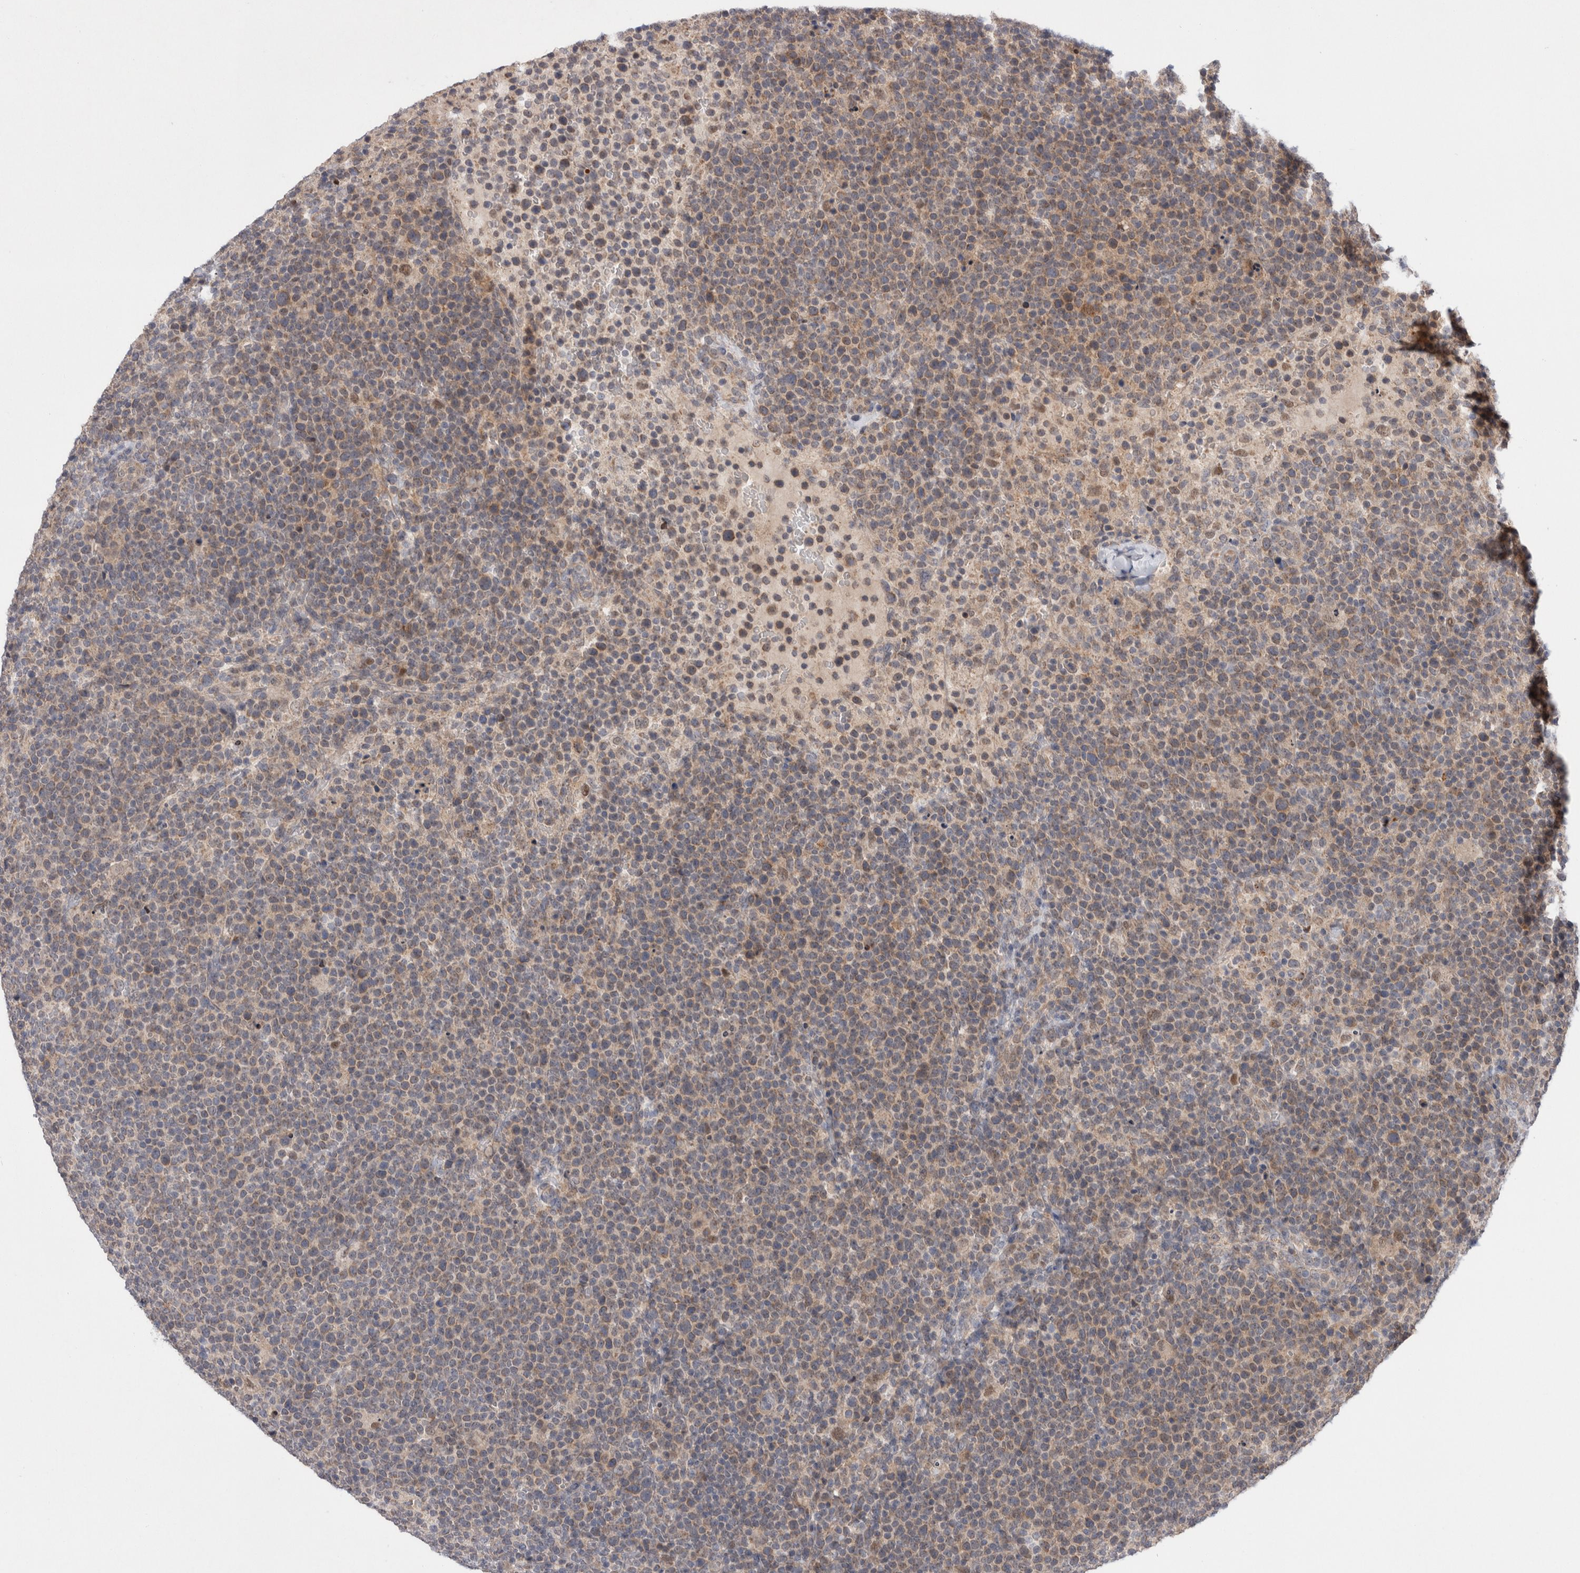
{"staining": {"intensity": "weak", "quantity": "25%-75%", "location": "cytoplasmic/membranous"}, "tissue": "lymphoma", "cell_type": "Tumor cells", "image_type": "cancer", "snomed": [{"axis": "morphology", "description": "Malignant lymphoma, non-Hodgkin's type, High grade"}, {"axis": "topography", "description": "Lymph node"}], "caption": "Protein staining demonstrates weak cytoplasmic/membranous staining in about 25%-75% of tumor cells in malignant lymphoma, non-Hodgkin's type (high-grade).", "gene": "MRPL37", "patient": {"sex": "male", "age": 61}}